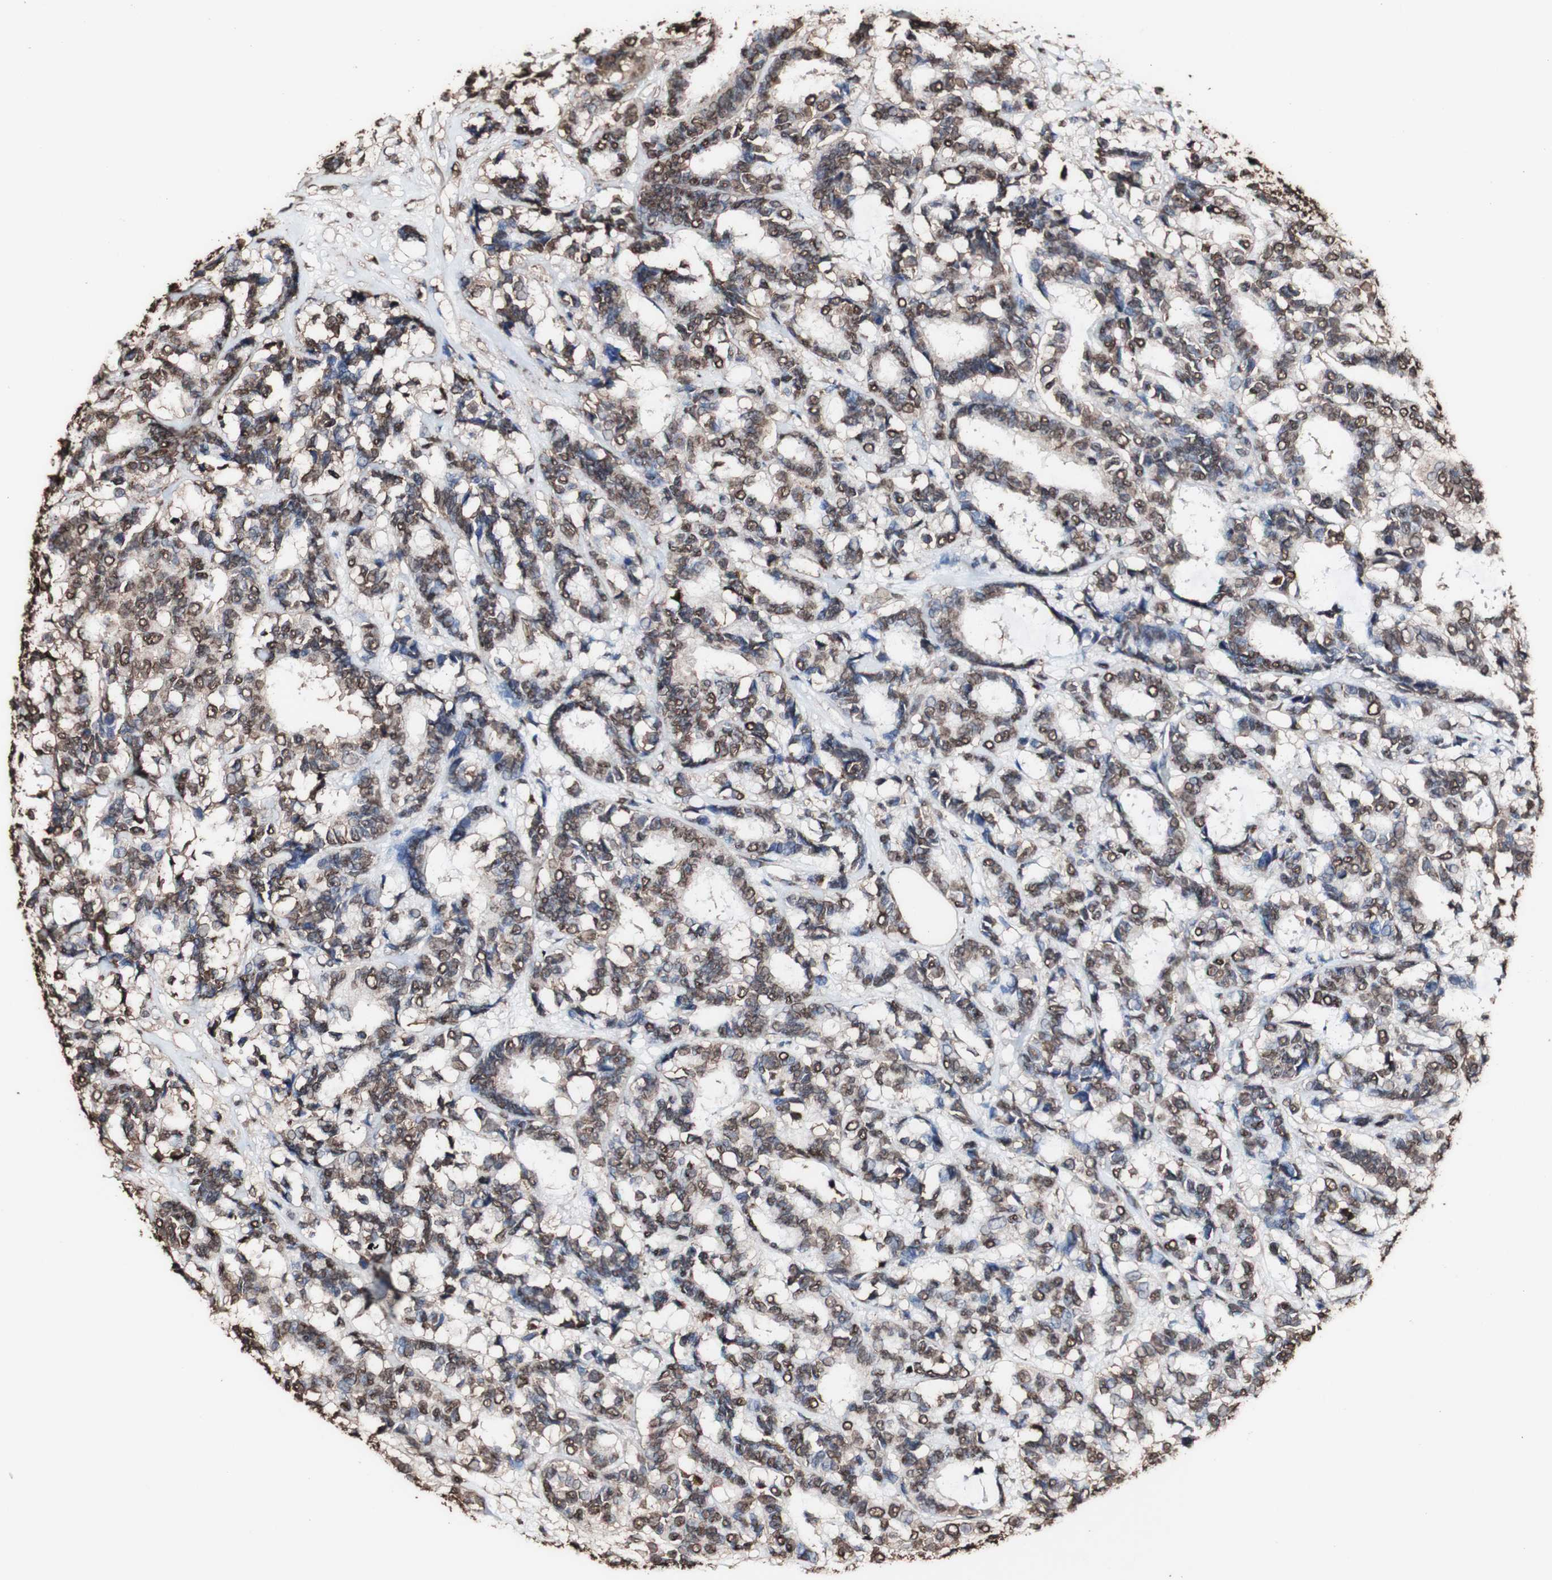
{"staining": {"intensity": "strong", "quantity": "25%-75%", "location": "cytoplasmic/membranous,nuclear"}, "tissue": "breast cancer", "cell_type": "Tumor cells", "image_type": "cancer", "snomed": [{"axis": "morphology", "description": "Duct carcinoma"}, {"axis": "topography", "description": "Breast"}], "caption": "Human breast cancer (intraductal carcinoma) stained with a brown dye exhibits strong cytoplasmic/membranous and nuclear positive staining in approximately 25%-75% of tumor cells.", "gene": "PIDD1", "patient": {"sex": "female", "age": 87}}